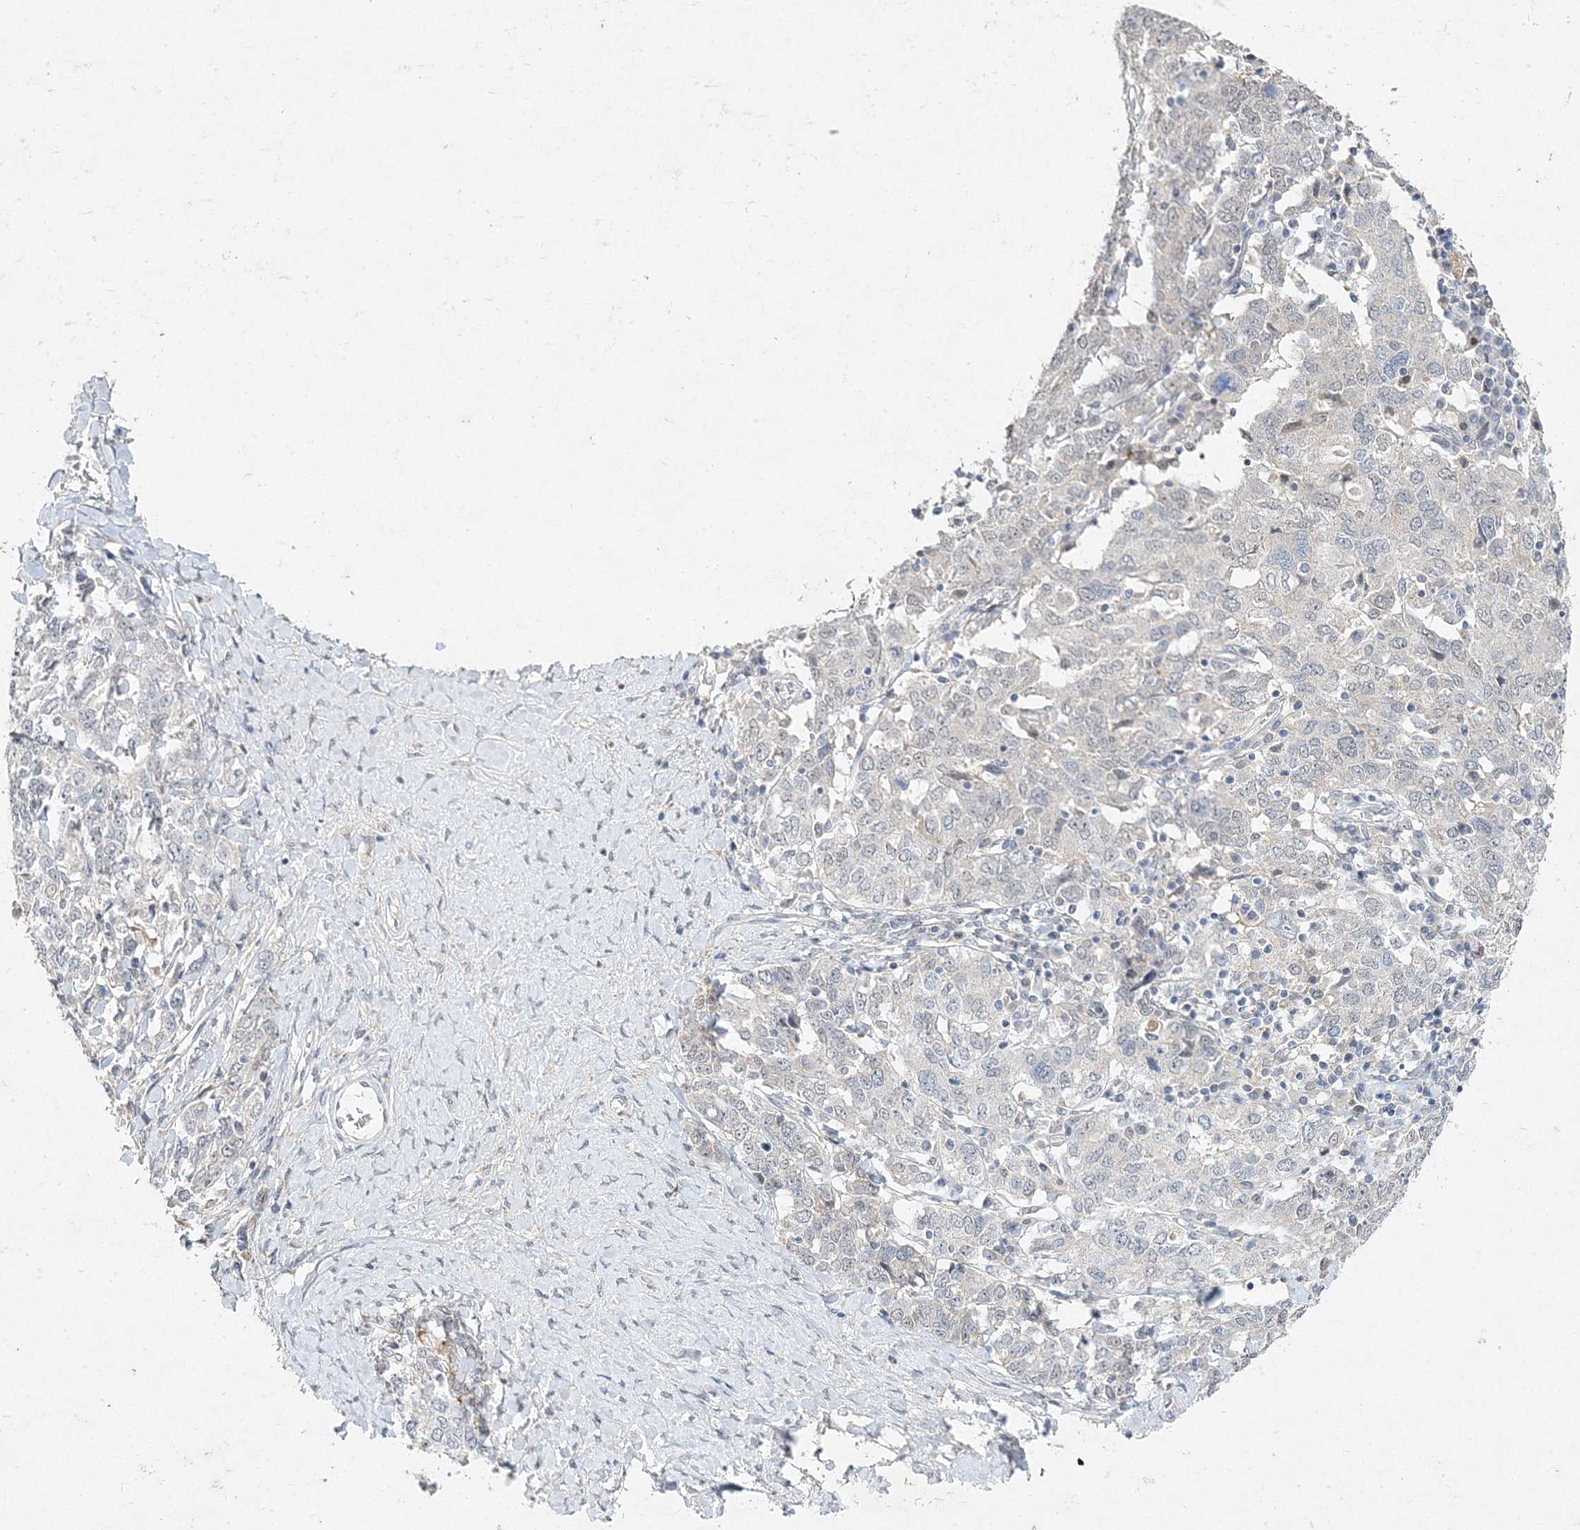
{"staining": {"intensity": "negative", "quantity": "none", "location": "none"}, "tissue": "ovarian cancer", "cell_type": "Tumor cells", "image_type": "cancer", "snomed": [{"axis": "morphology", "description": "Carcinoma, endometroid"}, {"axis": "topography", "description": "Ovary"}], "caption": "IHC micrograph of human endometroid carcinoma (ovarian) stained for a protein (brown), which demonstrates no positivity in tumor cells.", "gene": "MAT2B", "patient": {"sex": "female", "age": 62}}